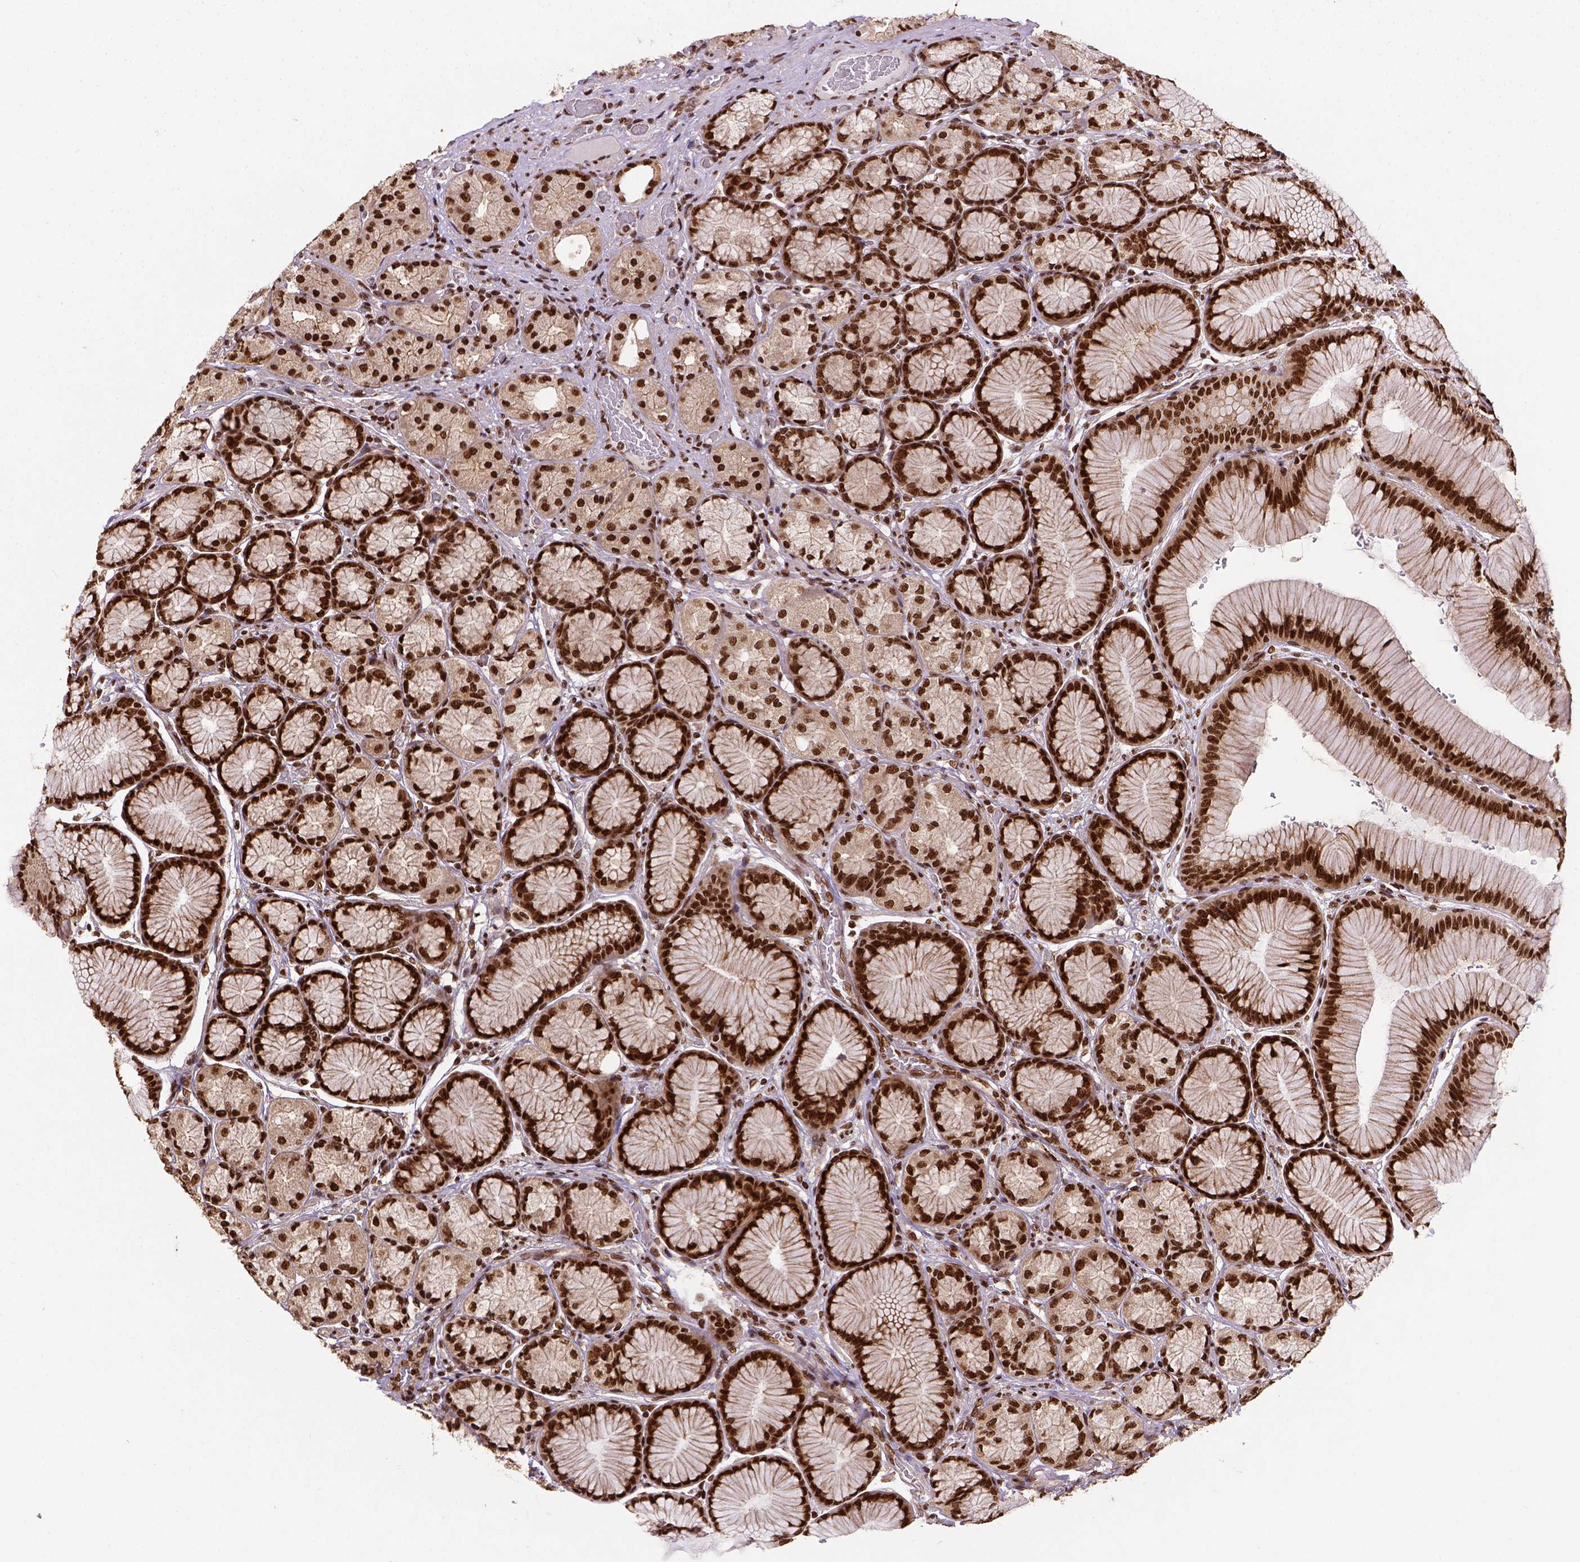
{"staining": {"intensity": "strong", "quantity": ">75%", "location": "nuclear"}, "tissue": "stomach", "cell_type": "Glandular cells", "image_type": "normal", "snomed": [{"axis": "morphology", "description": "Normal tissue, NOS"}, {"axis": "morphology", "description": "Adenocarcinoma, NOS"}, {"axis": "morphology", "description": "Adenocarcinoma, High grade"}, {"axis": "topography", "description": "Stomach, upper"}, {"axis": "topography", "description": "Stomach"}], "caption": "High-power microscopy captured an immunohistochemistry photomicrograph of normal stomach, revealing strong nuclear positivity in approximately >75% of glandular cells. (DAB (3,3'-diaminobenzidine) = brown stain, brightfield microscopy at high magnification).", "gene": "NACC1", "patient": {"sex": "female", "age": 65}}